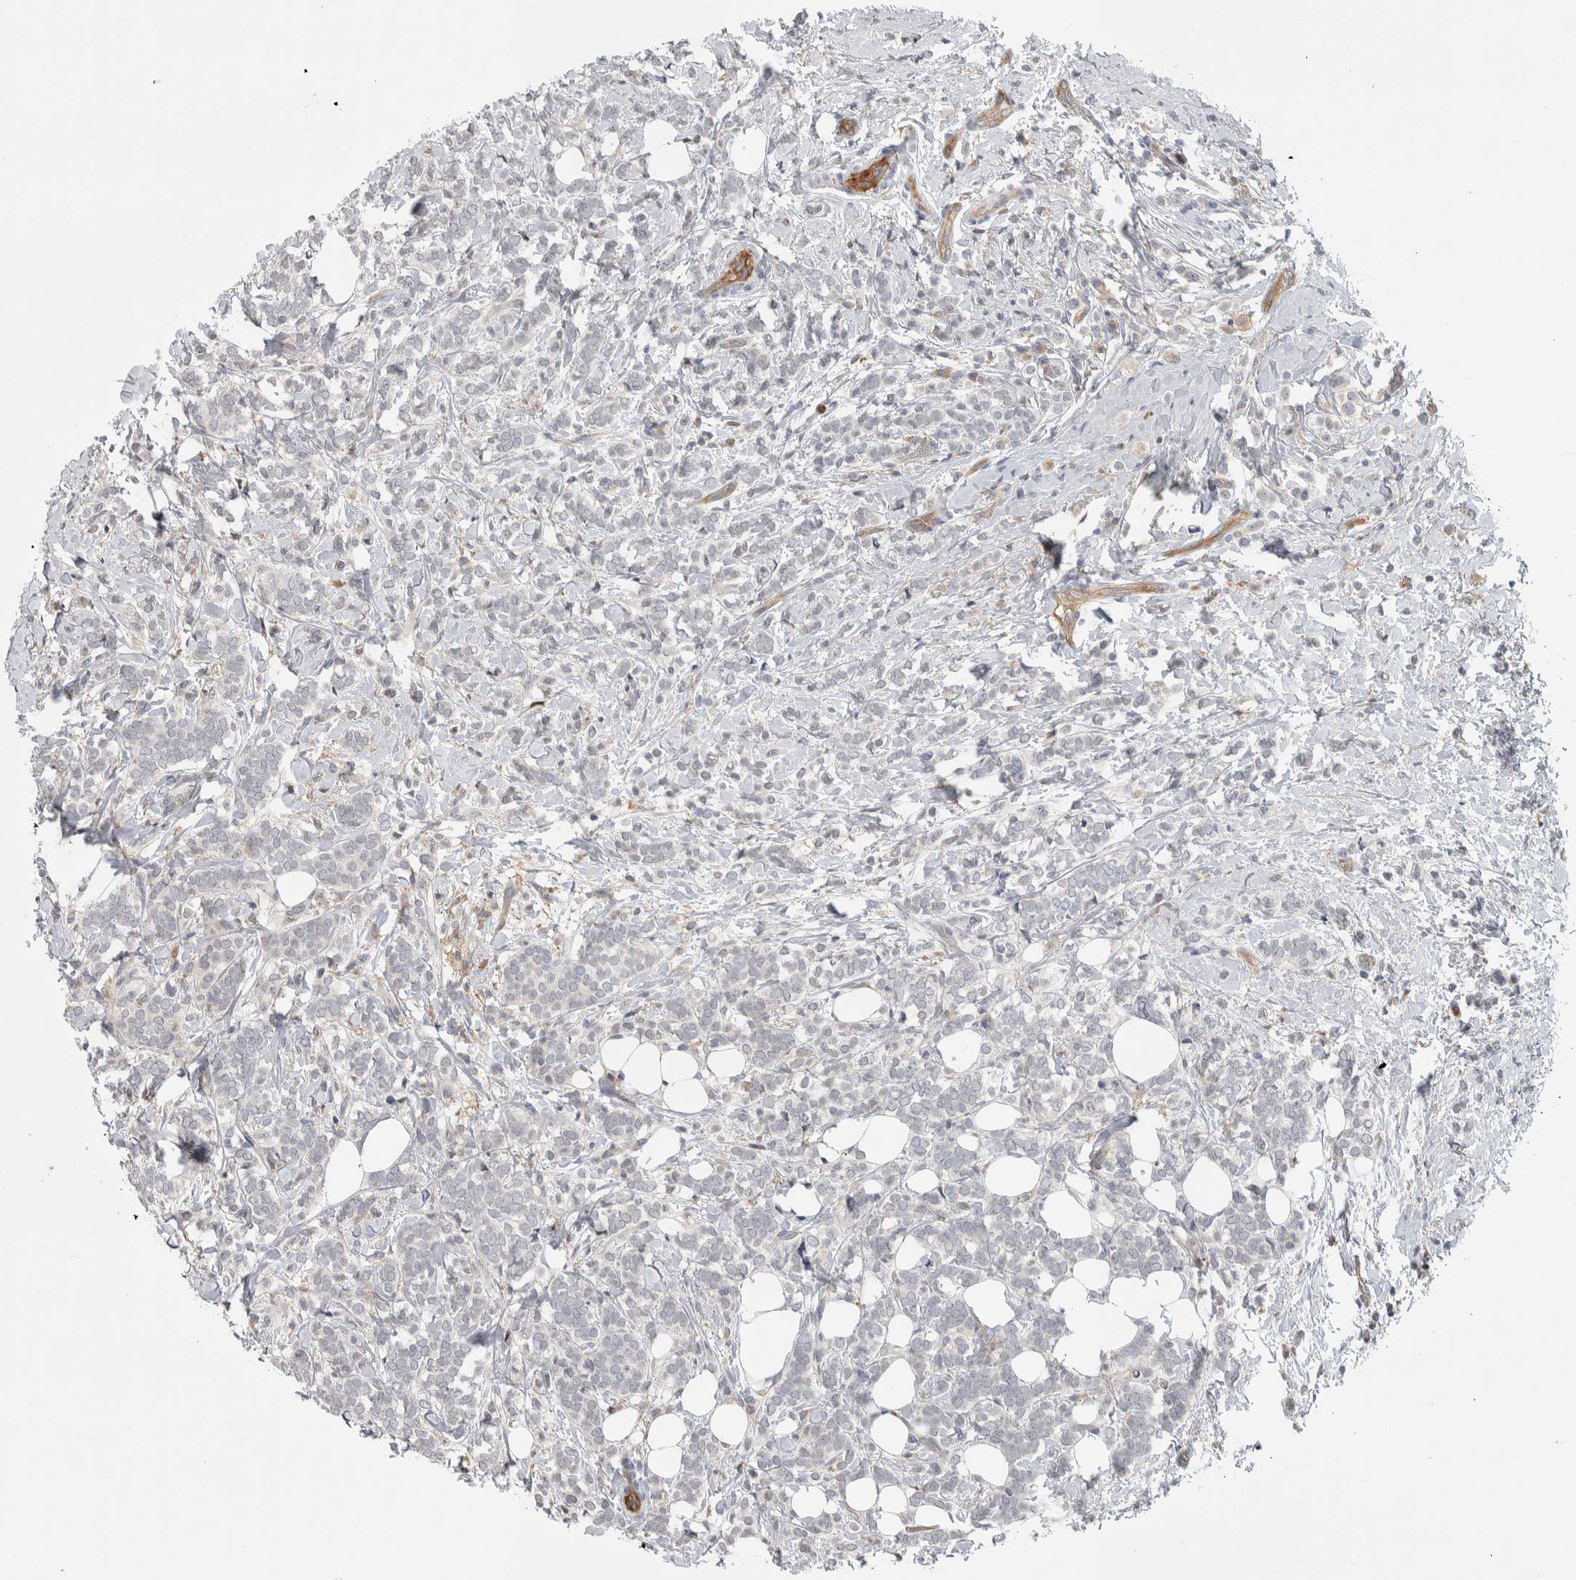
{"staining": {"intensity": "negative", "quantity": "none", "location": "none"}, "tissue": "breast cancer", "cell_type": "Tumor cells", "image_type": "cancer", "snomed": [{"axis": "morphology", "description": "Lobular carcinoma"}, {"axis": "topography", "description": "Breast"}], "caption": "Immunohistochemistry micrograph of human lobular carcinoma (breast) stained for a protein (brown), which exhibits no staining in tumor cells.", "gene": "MSL1", "patient": {"sex": "female", "age": 50}}